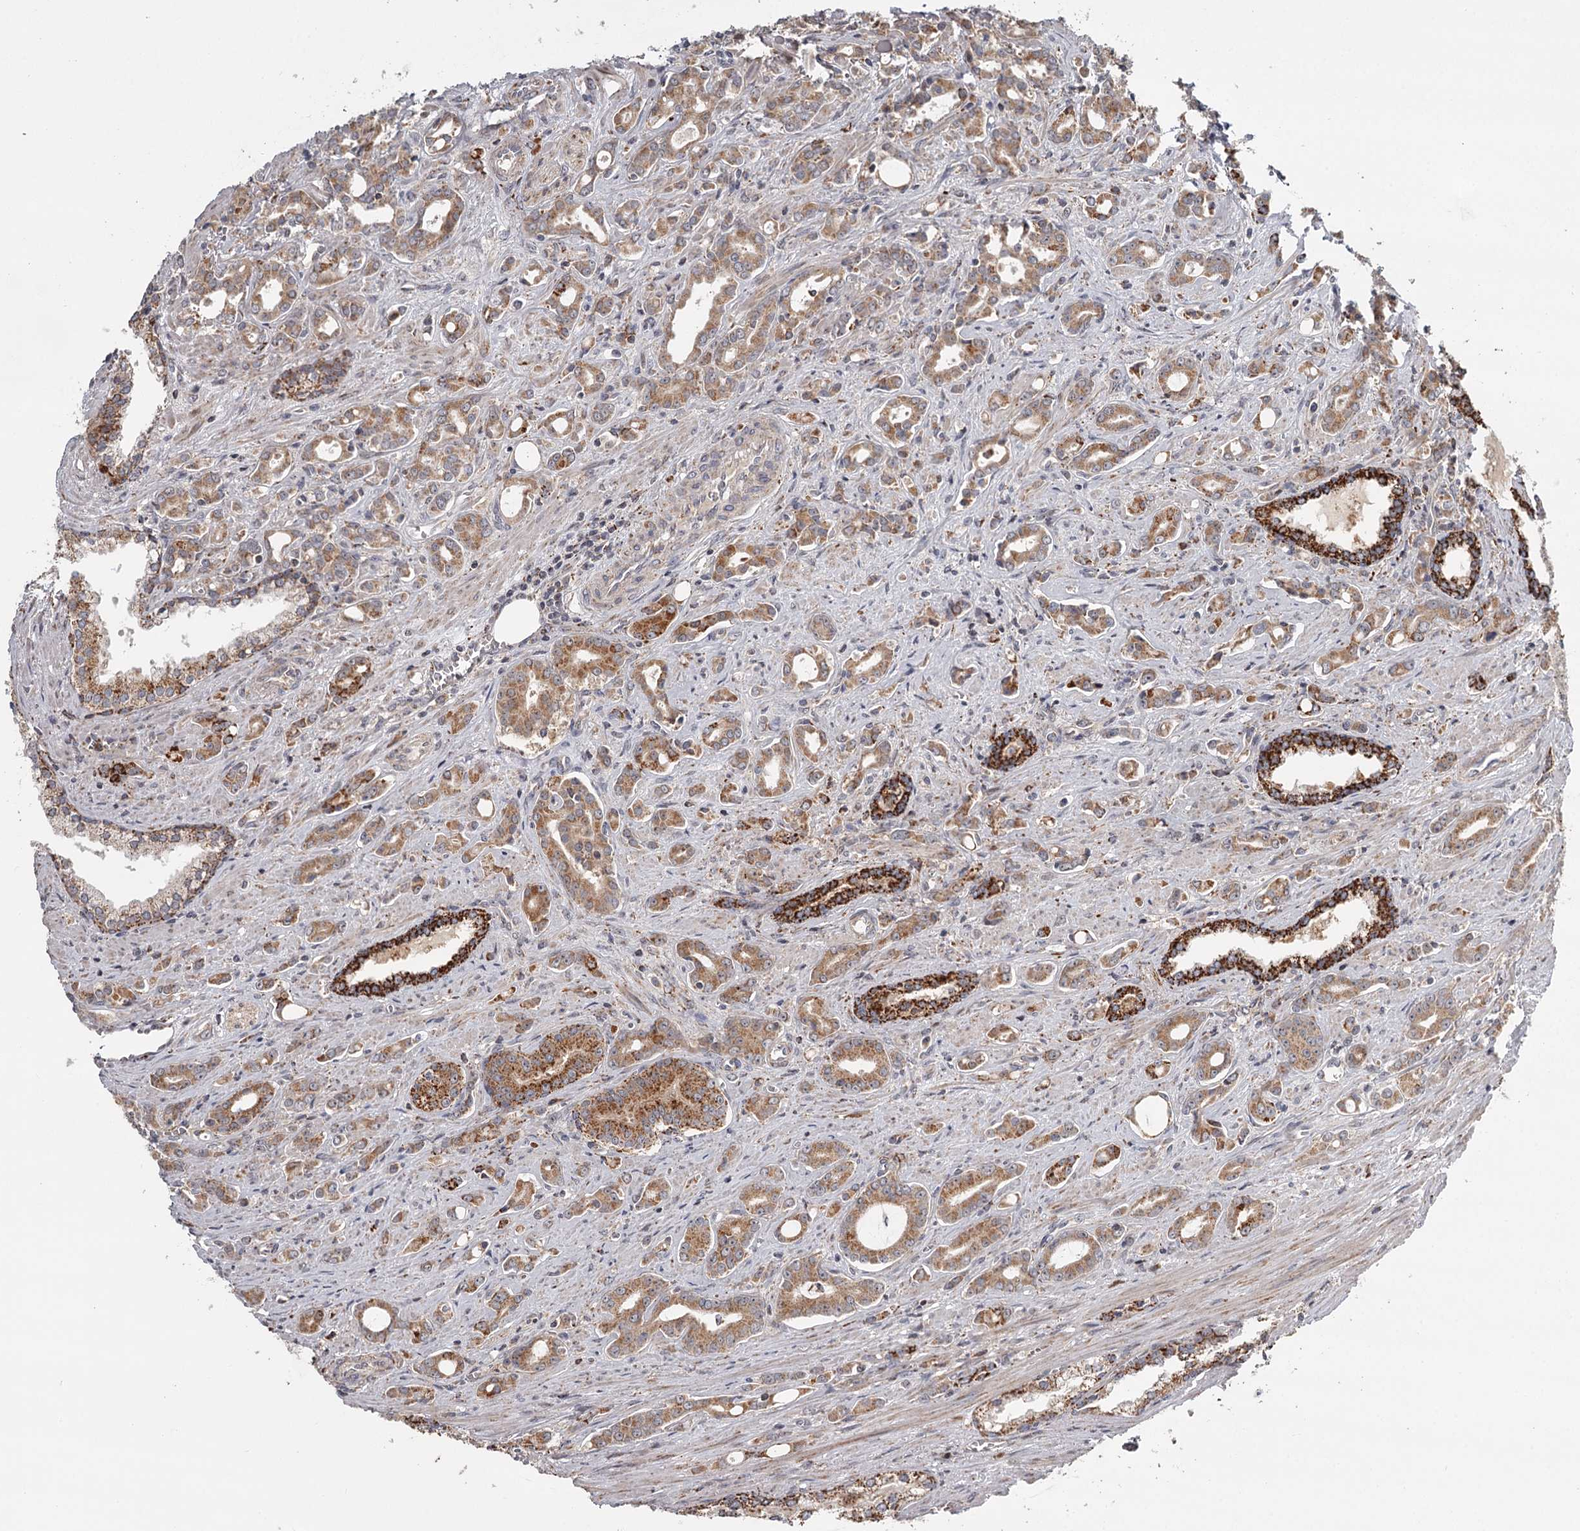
{"staining": {"intensity": "moderate", "quantity": ">75%", "location": "cytoplasmic/membranous"}, "tissue": "prostate cancer", "cell_type": "Tumor cells", "image_type": "cancer", "snomed": [{"axis": "morphology", "description": "Adenocarcinoma, High grade"}, {"axis": "topography", "description": "Prostate"}], "caption": "A micrograph showing moderate cytoplasmic/membranous positivity in approximately >75% of tumor cells in prostate adenocarcinoma (high-grade), as visualized by brown immunohistochemical staining.", "gene": "CDC123", "patient": {"sex": "male", "age": 72}}